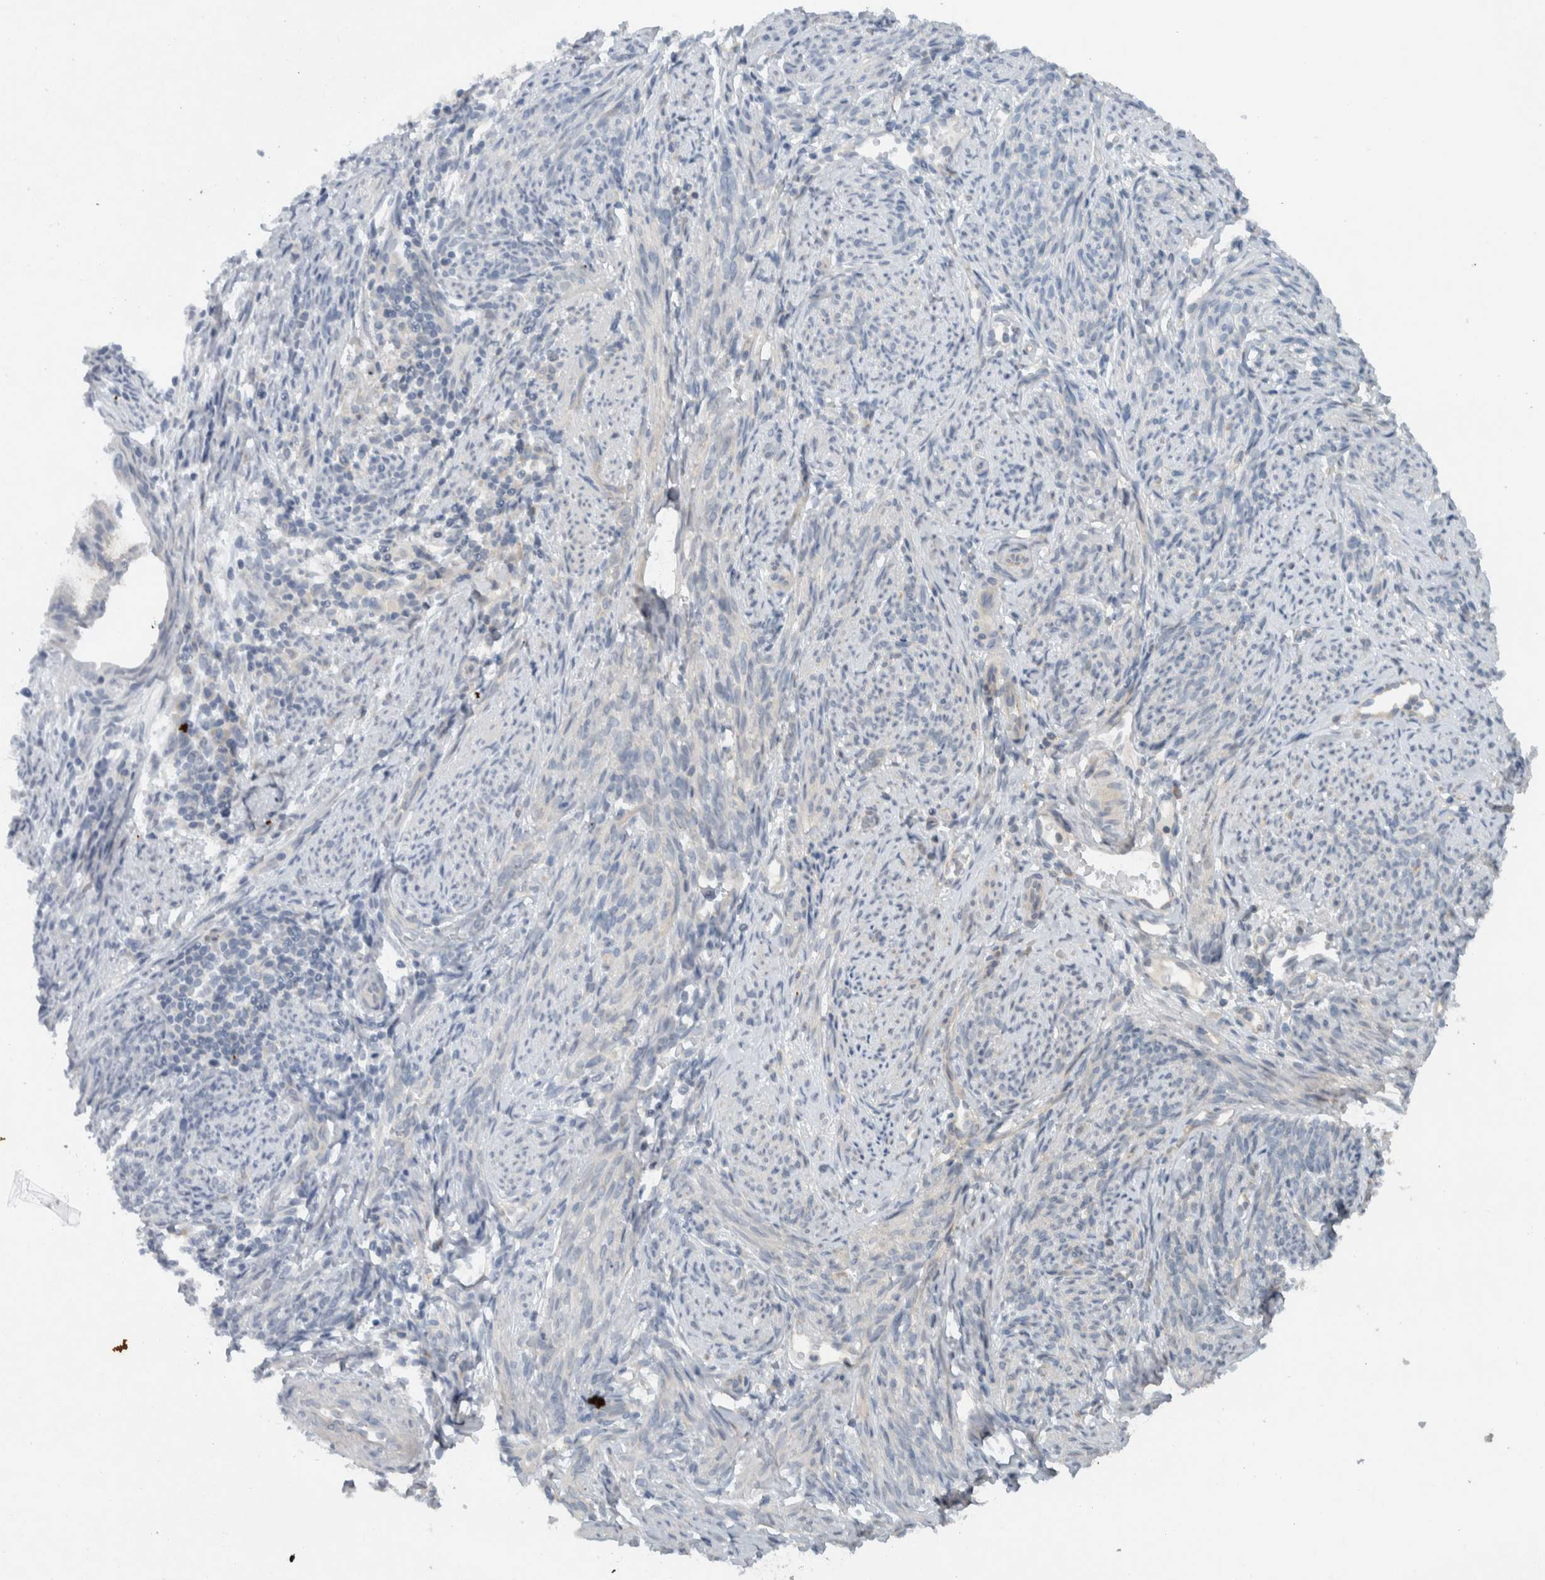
{"staining": {"intensity": "weak", "quantity": "<25%", "location": "cytoplasmic/membranous"}, "tissue": "endometrial cancer", "cell_type": "Tumor cells", "image_type": "cancer", "snomed": [{"axis": "morphology", "description": "Adenocarcinoma, NOS"}, {"axis": "topography", "description": "Endometrium"}], "caption": "A high-resolution photomicrograph shows immunohistochemistry staining of endometrial cancer, which reveals no significant staining in tumor cells. (DAB (3,3'-diaminobenzidine) immunohistochemistry (IHC), high magnification).", "gene": "KLHL6", "patient": {"sex": "female", "age": 58}}